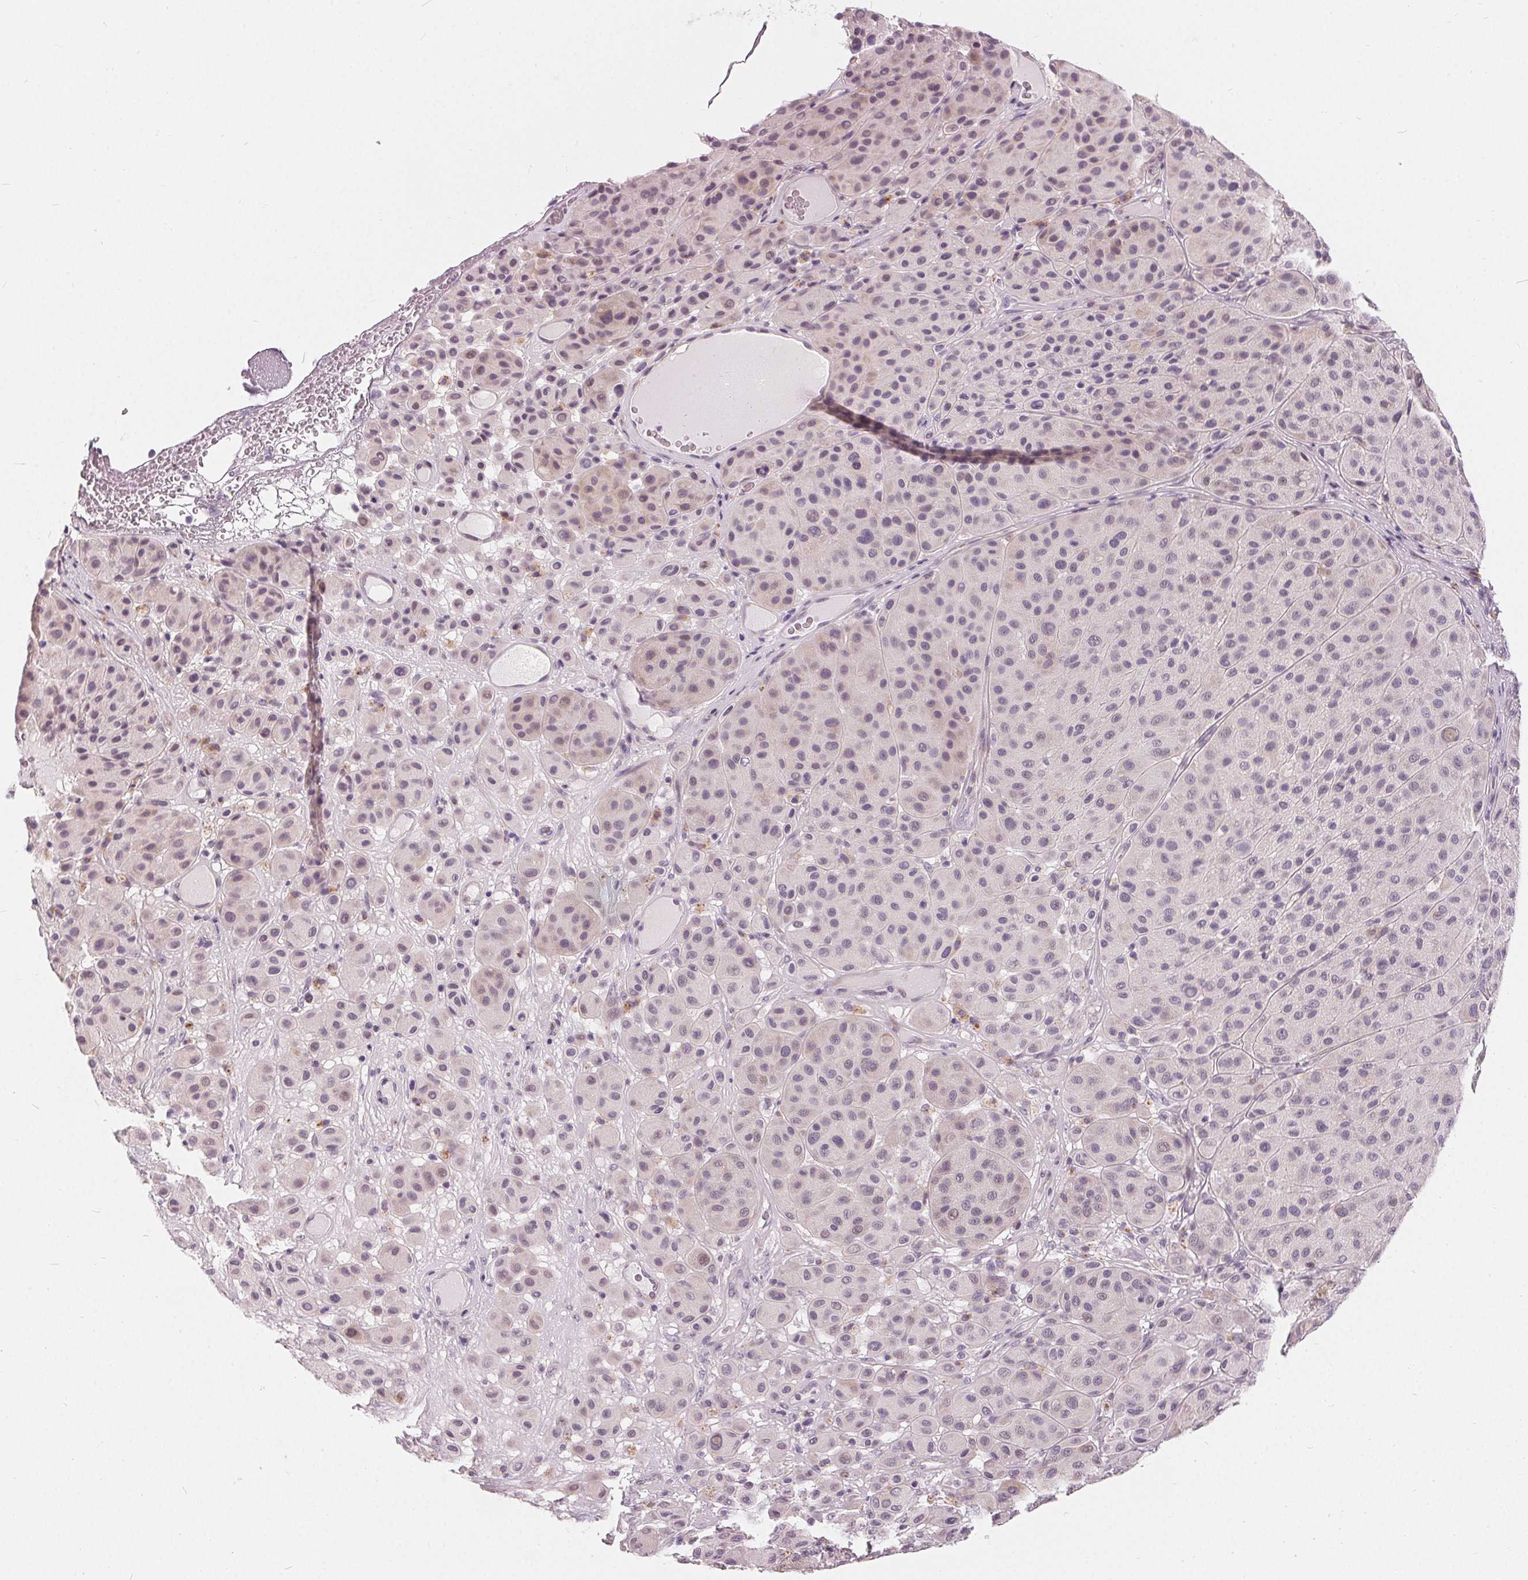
{"staining": {"intensity": "negative", "quantity": "none", "location": "none"}, "tissue": "melanoma", "cell_type": "Tumor cells", "image_type": "cancer", "snomed": [{"axis": "morphology", "description": "Malignant melanoma, Metastatic site"}, {"axis": "topography", "description": "Smooth muscle"}], "caption": "Tumor cells show no significant positivity in melanoma.", "gene": "HOPX", "patient": {"sex": "male", "age": 41}}